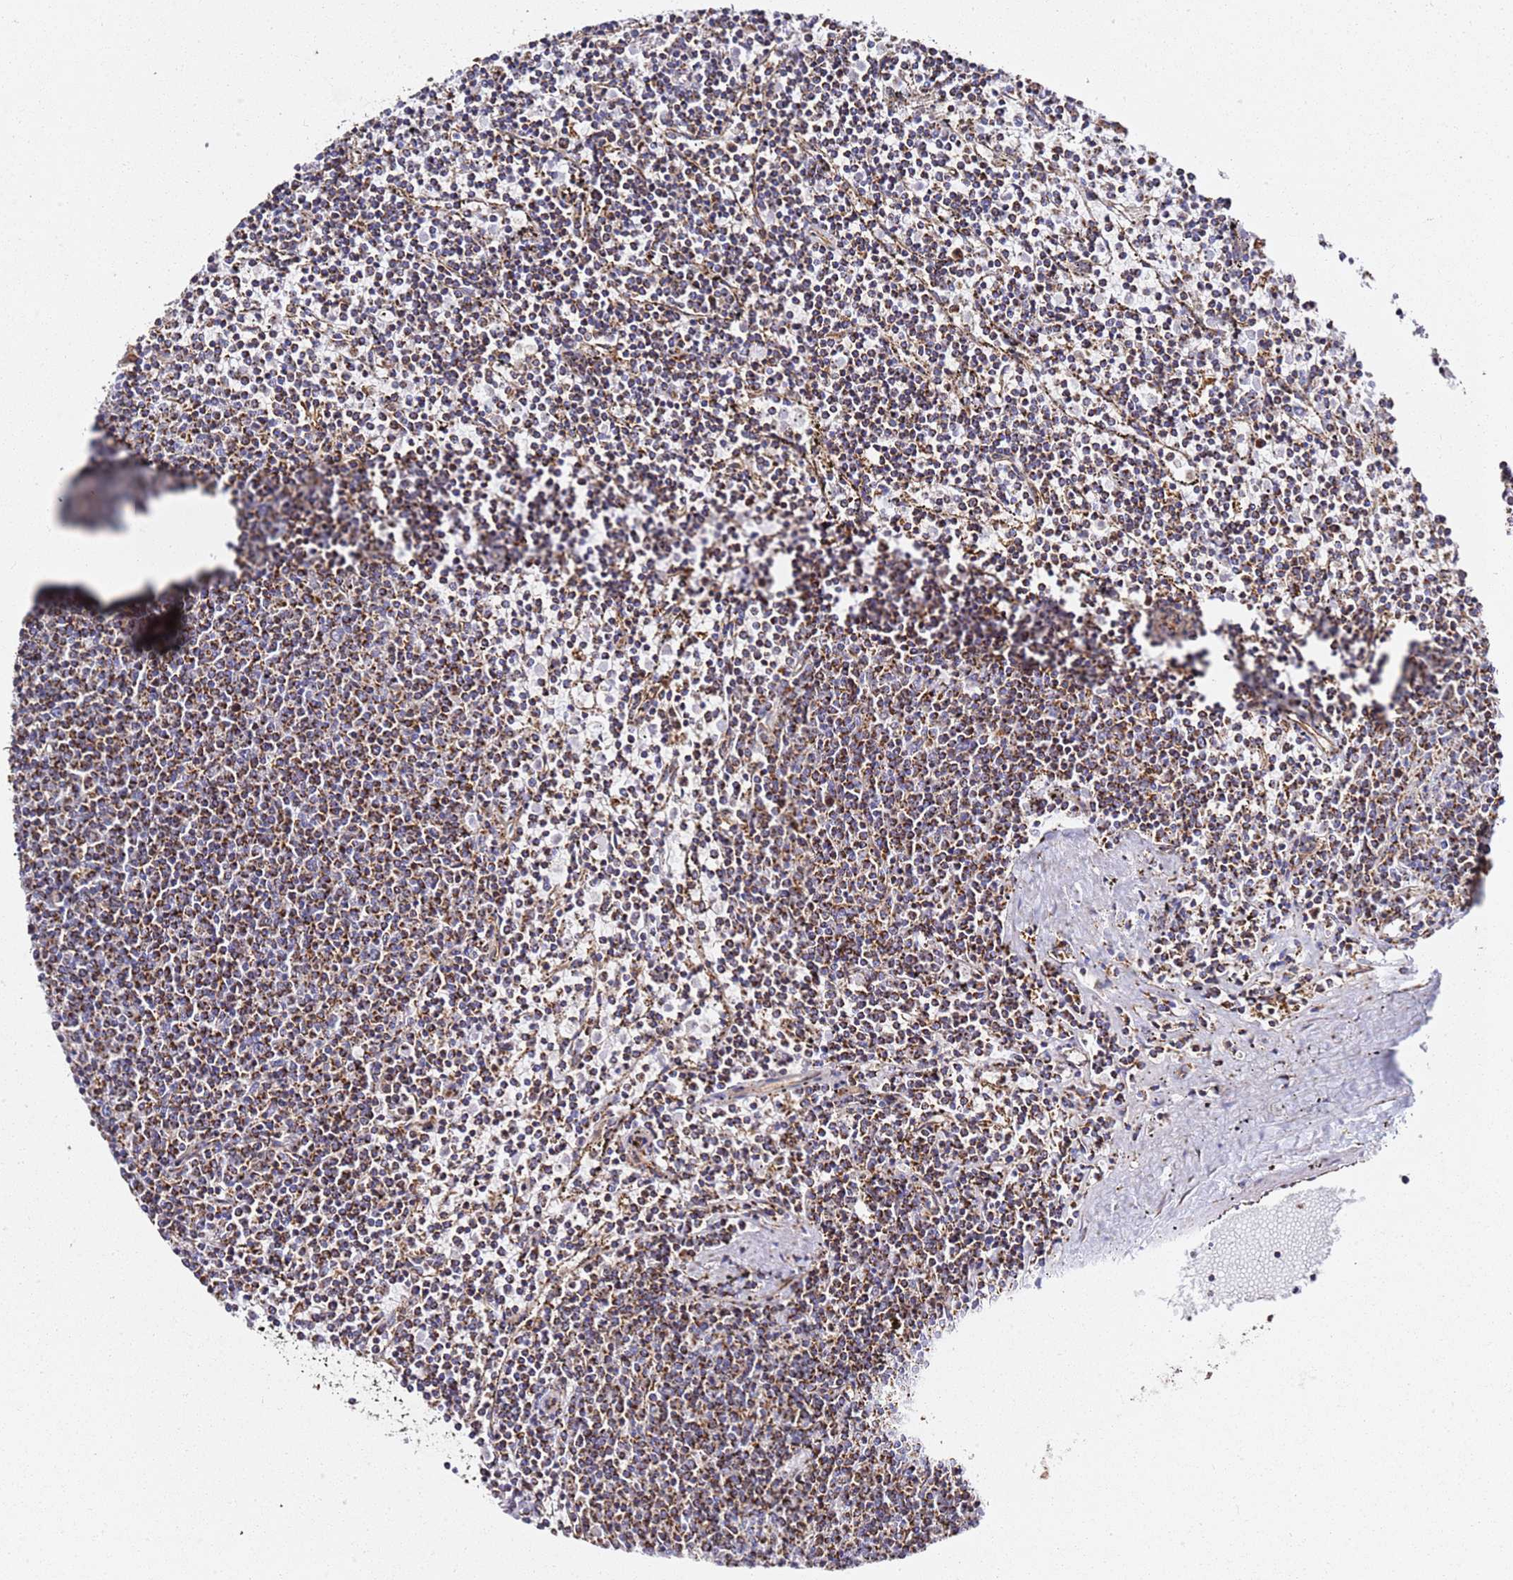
{"staining": {"intensity": "strong", "quantity": ">75%", "location": "cytoplasmic/membranous"}, "tissue": "lymphoma", "cell_type": "Tumor cells", "image_type": "cancer", "snomed": [{"axis": "morphology", "description": "Malignant lymphoma, non-Hodgkin's type, Low grade"}, {"axis": "topography", "description": "Spleen"}], "caption": "Brown immunohistochemical staining in malignant lymphoma, non-Hodgkin's type (low-grade) shows strong cytoplasmic/membranous expression in approximately >75% of tumor cells. (DAB (3,3'-diaminobenzidine) IHC with brightfield microscopy, high magnification).", "gene": "NDUFA3", "patient": {"sex": "female", "age": 50}}